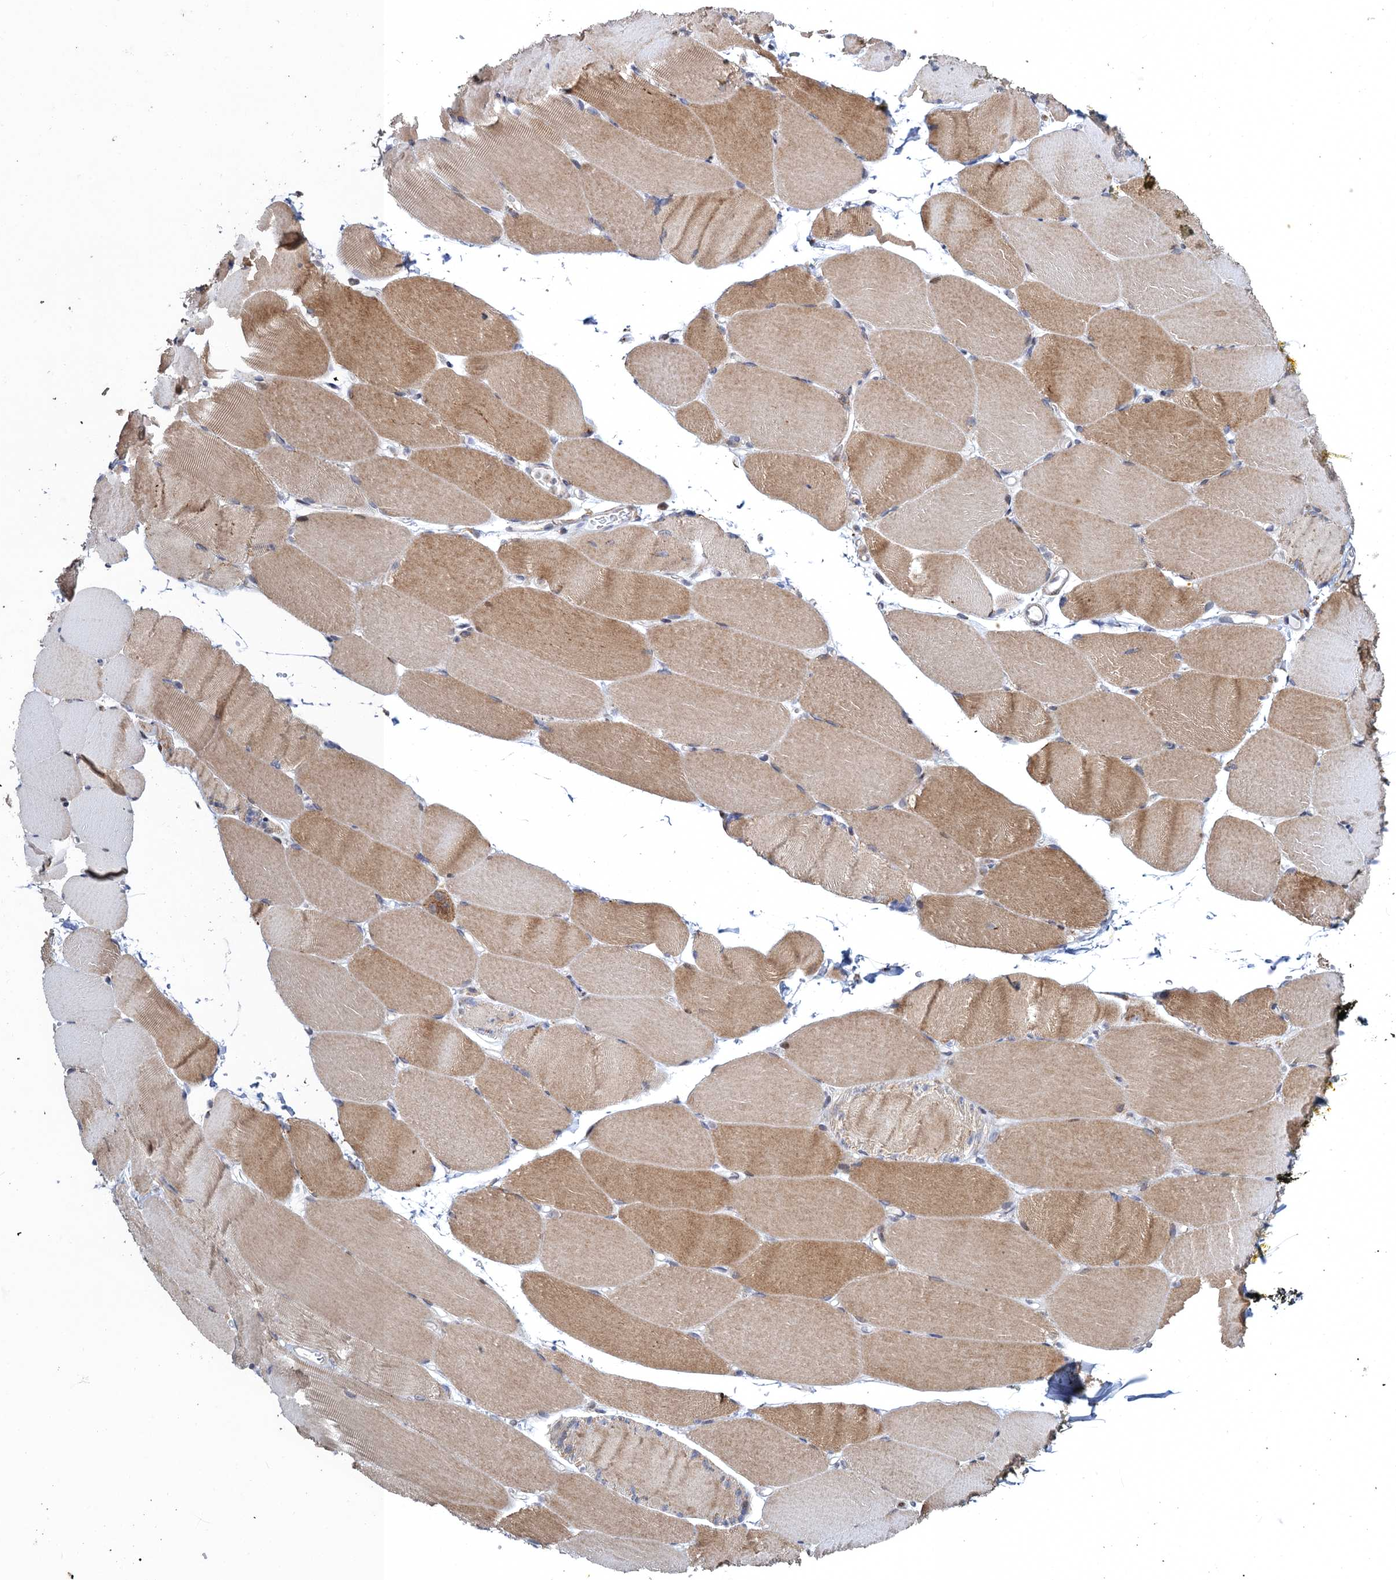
{"staining": {"intensity": "weak", "quantity": "25%-75%", "location": "cytoplasmic/membranous"}, "tissue": "skeletal muscle", "cell_type": "Myocytes", "image_type": "normal", "snomed": [{"axis": "morphology", "description": "Normal tissue, NOS"}, {"axis": "topography", "description": "Skeletal muscle"}, {"axis": "topography", "description": "Parathyroid gland"}], "caption": "Protein positivity by immunohistochemistry (IHC) demonstrates weak cytoplasmic/membranous expression in approximately 25%-75% of myocytes in unremarkable skeletal muscle. (DAB (3,3'-diaminobenzidine) IHC with brightfield microscopy, high magnification).", "gene": "BMERB1", "patient": {"sex": "female", "age": 37}}